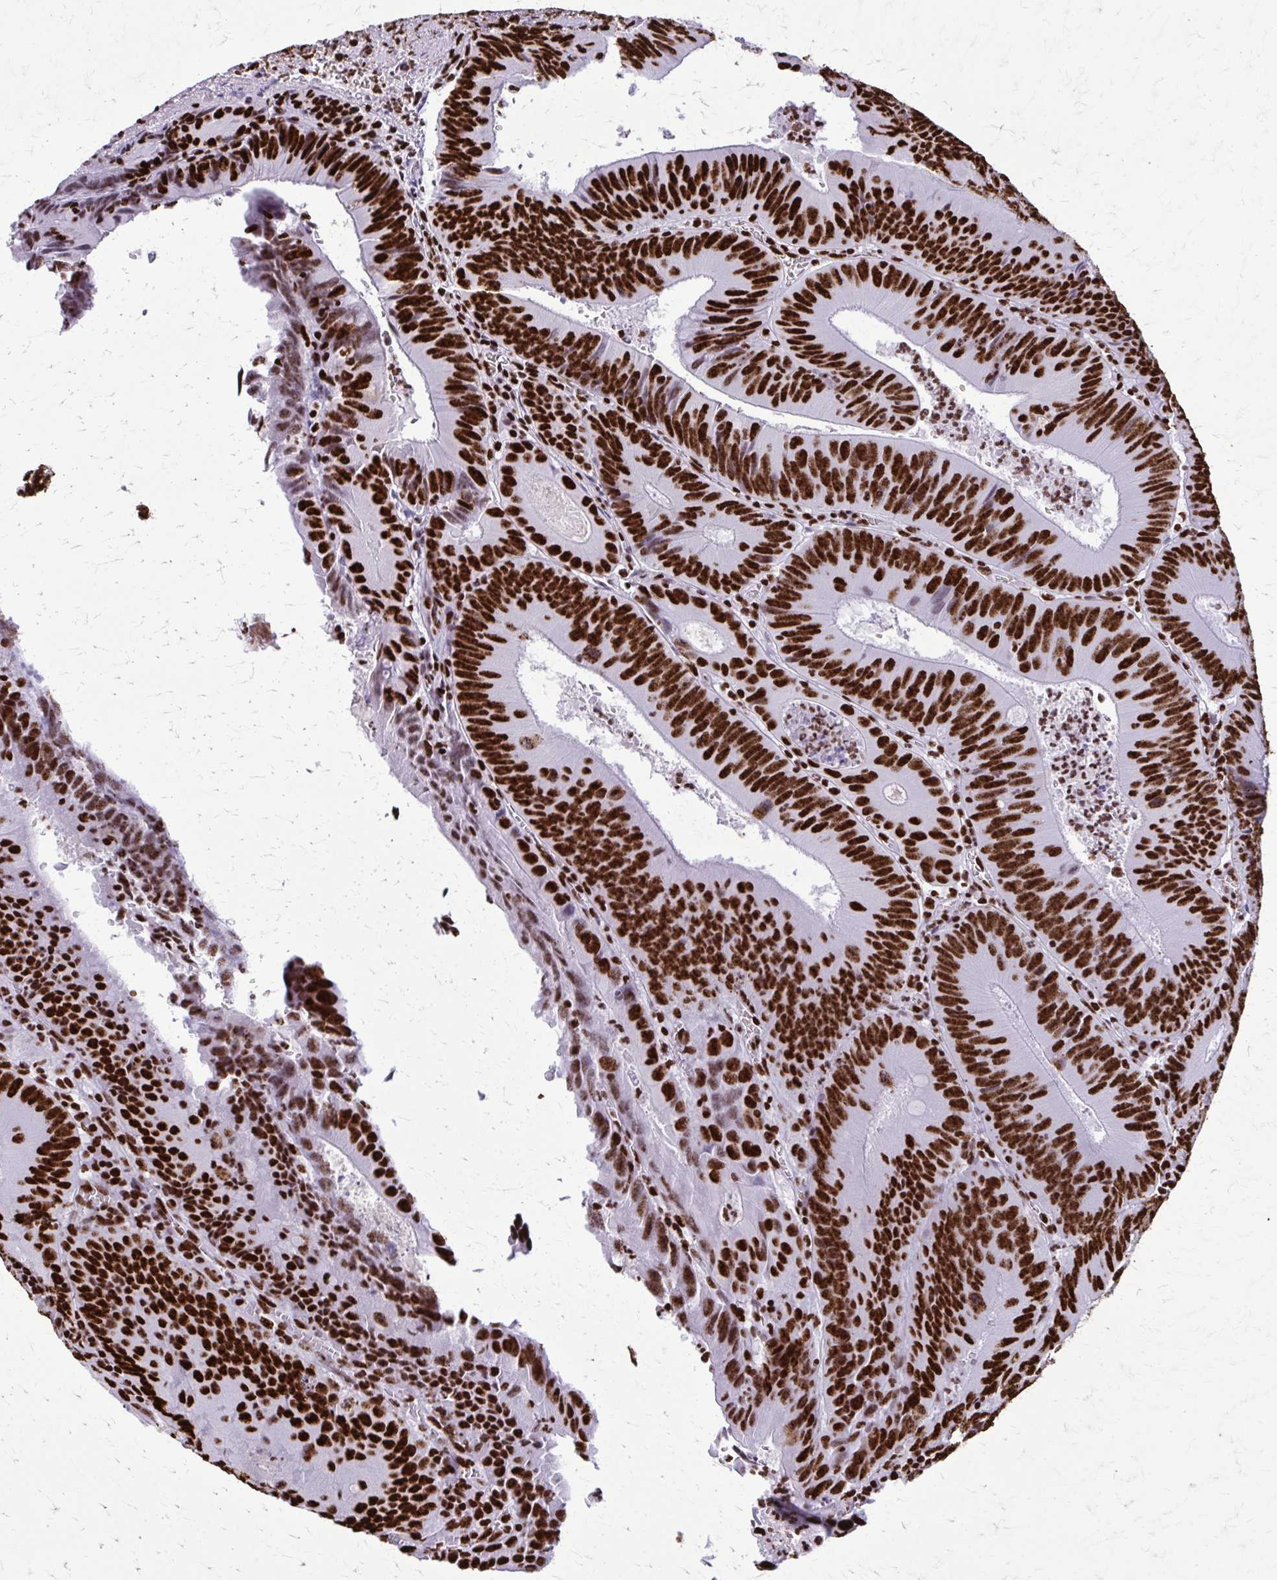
{"staining": {"intensity": "strong", "quantity": ">75%", "location": "nuclear"}, "tissue": "colorectal cancer", "cell_type": "Tumor cells", "image_type": "cancer", "snomed": [{"axis": "morphology", "description": "Adenocarcinoma, NOS"}, {"axis": "topography", "description": "Rectum"}], "caption": "Human colorectal cancer stained with a brown dye shows strong nuclear positive positivity in about >75% of tumor cells.", "gene": "SFPQ", "patient": {"sex": "female", "age": 72}}